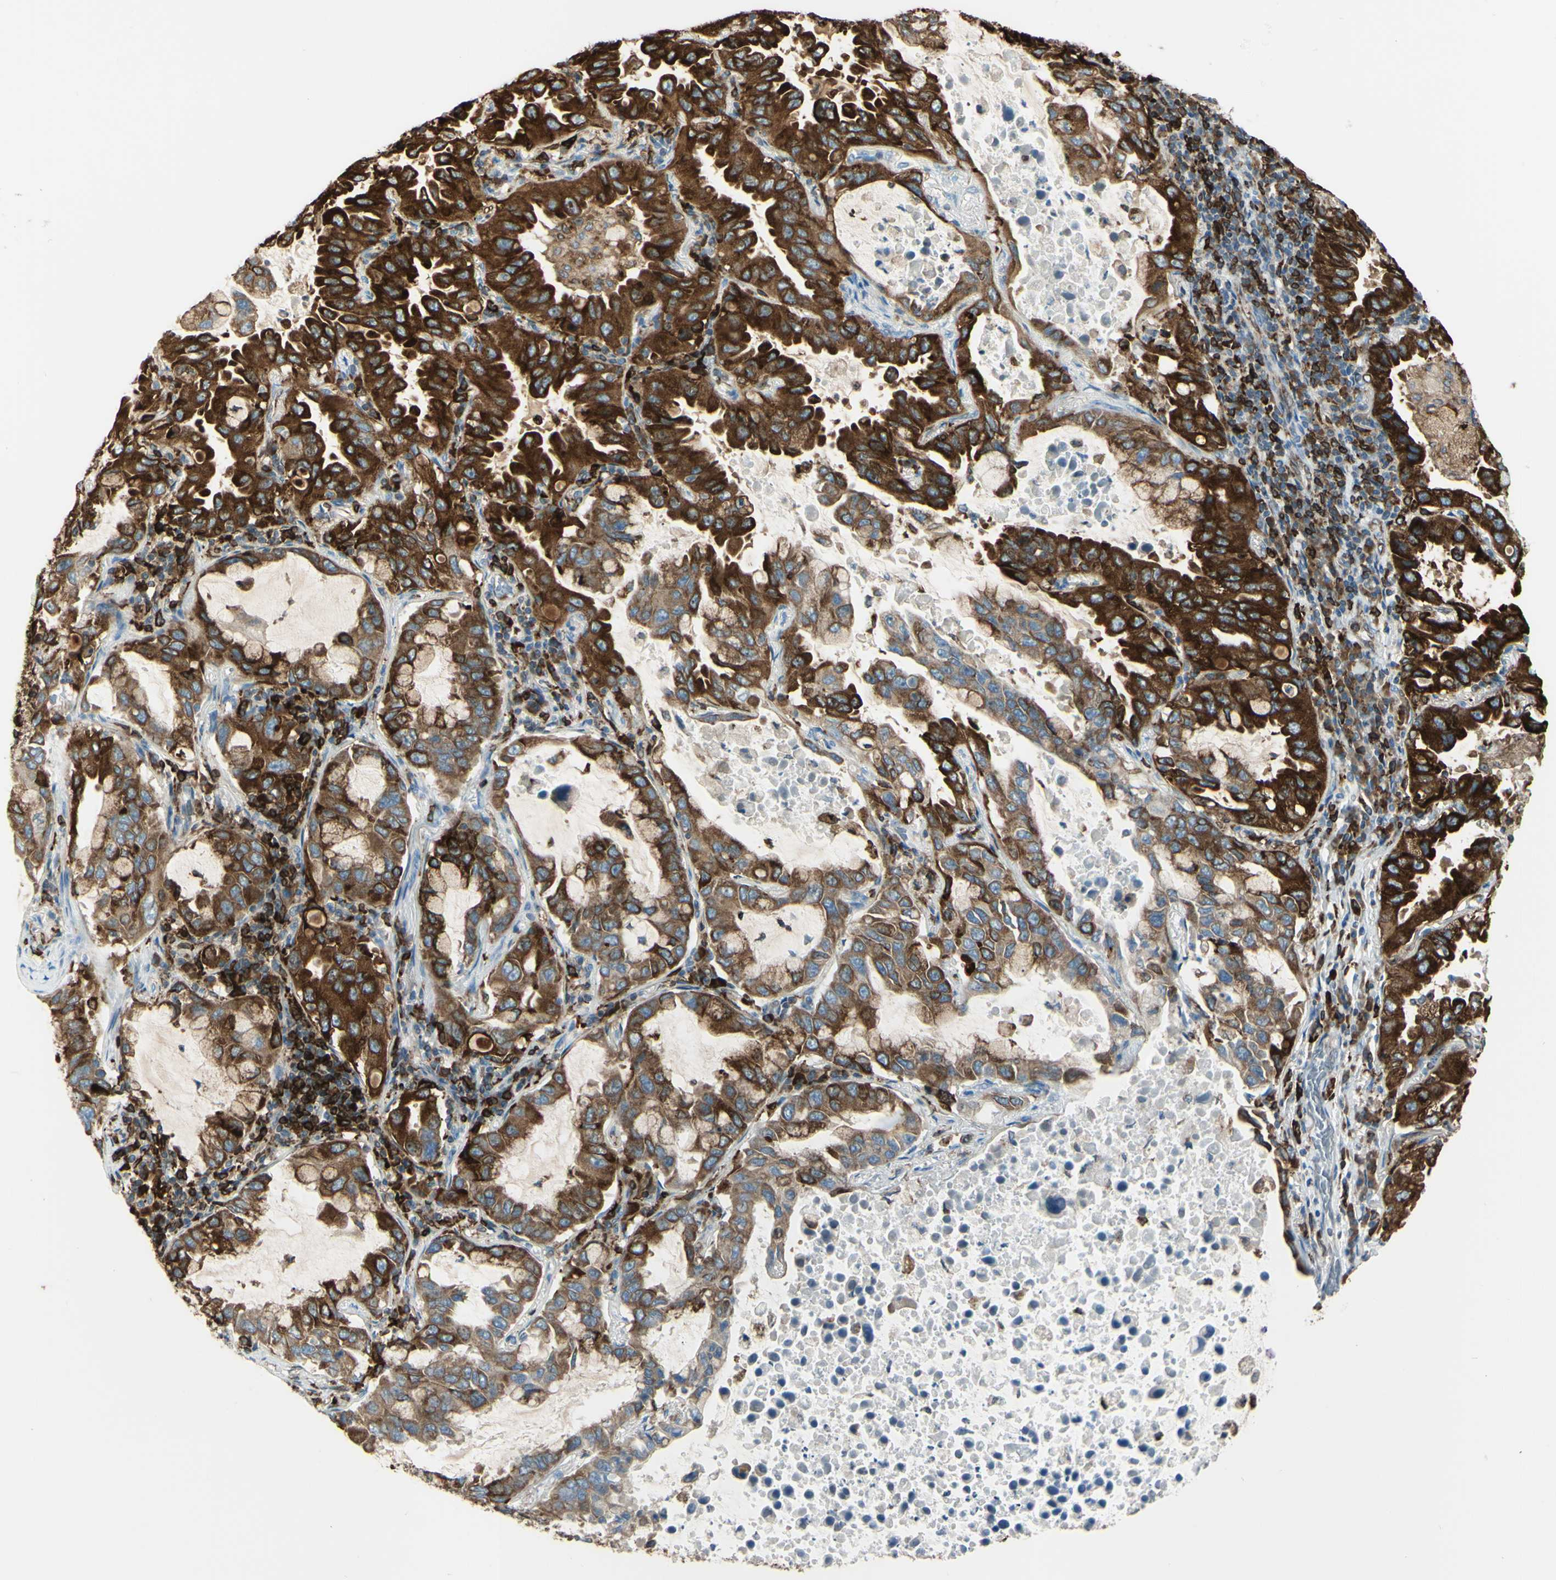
{"staining": {"intensity": "strong", "quantity": ">75%", "location": "cytoplasmic/membranous"}, "tissue": "lung cancer", "cell_type": "Tumor cells", "image_type": "cancer", "snomed": [{"axis": "morphology", "description": "Adenocarcinoma, NOS"}, {"axis": "topography", "description": "Lung"}], "caption": "Lung cancer (adenocarcinoma) stained with a protein marker reveals strong staining in tumor cells.", "gene": "CD74", "patient": {"sex": "male", "age": 64}}